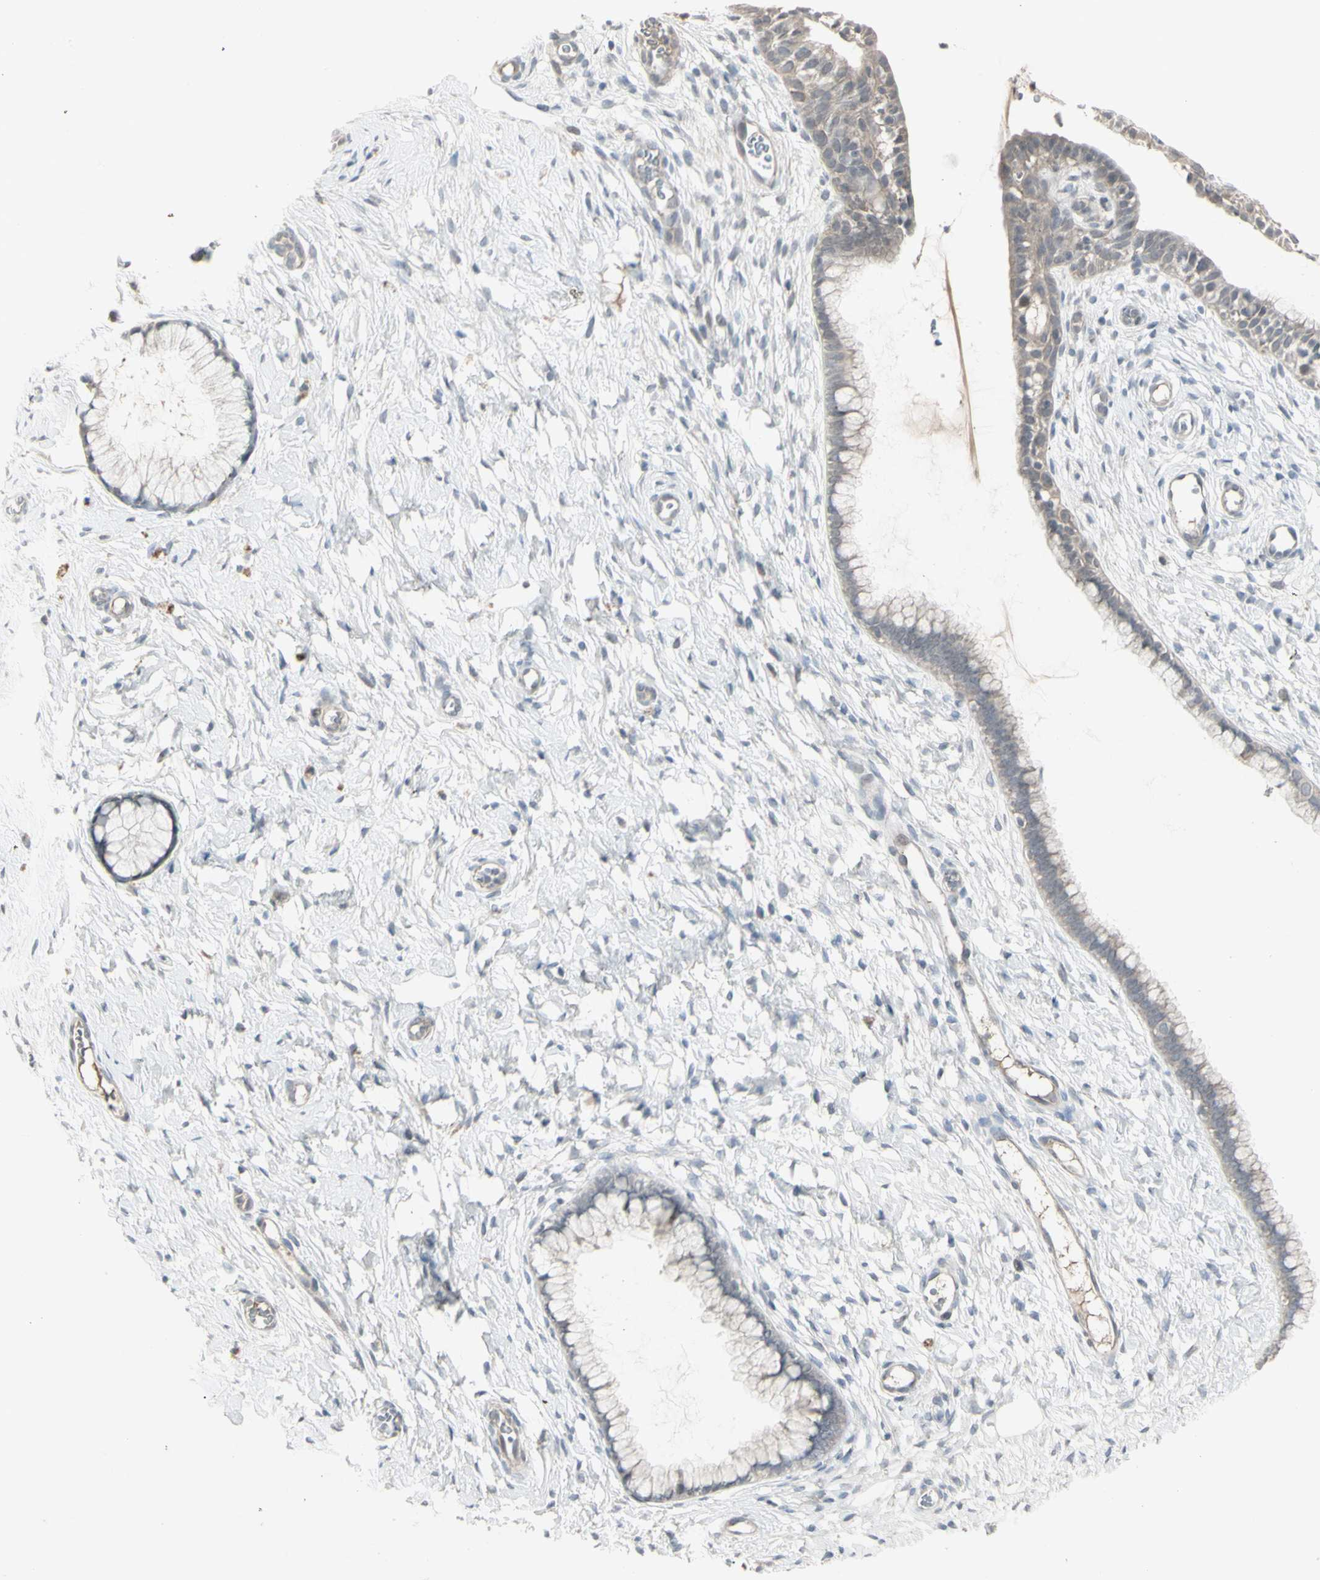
{"staining": {"intensity": "weak", "quantity": ">75%", "location": "cytoplasmic/membranous"}, "tissue": "cervix", "cell_type": "Glandular cells", "image_type": "normal", "snomed": [{"axis": "morphology", "description": "Normal tissue, NOS"}, {"axis": "topography", "description": "Cervix"}], "caption": "DAB immunohistochemical staining of normal cervix reveals weak cytoplasmic/membranous protein expression in approximately >75% of glandular cells.", "gene": "PIAS4", "patient": {"sex": "female", "age": 65}}